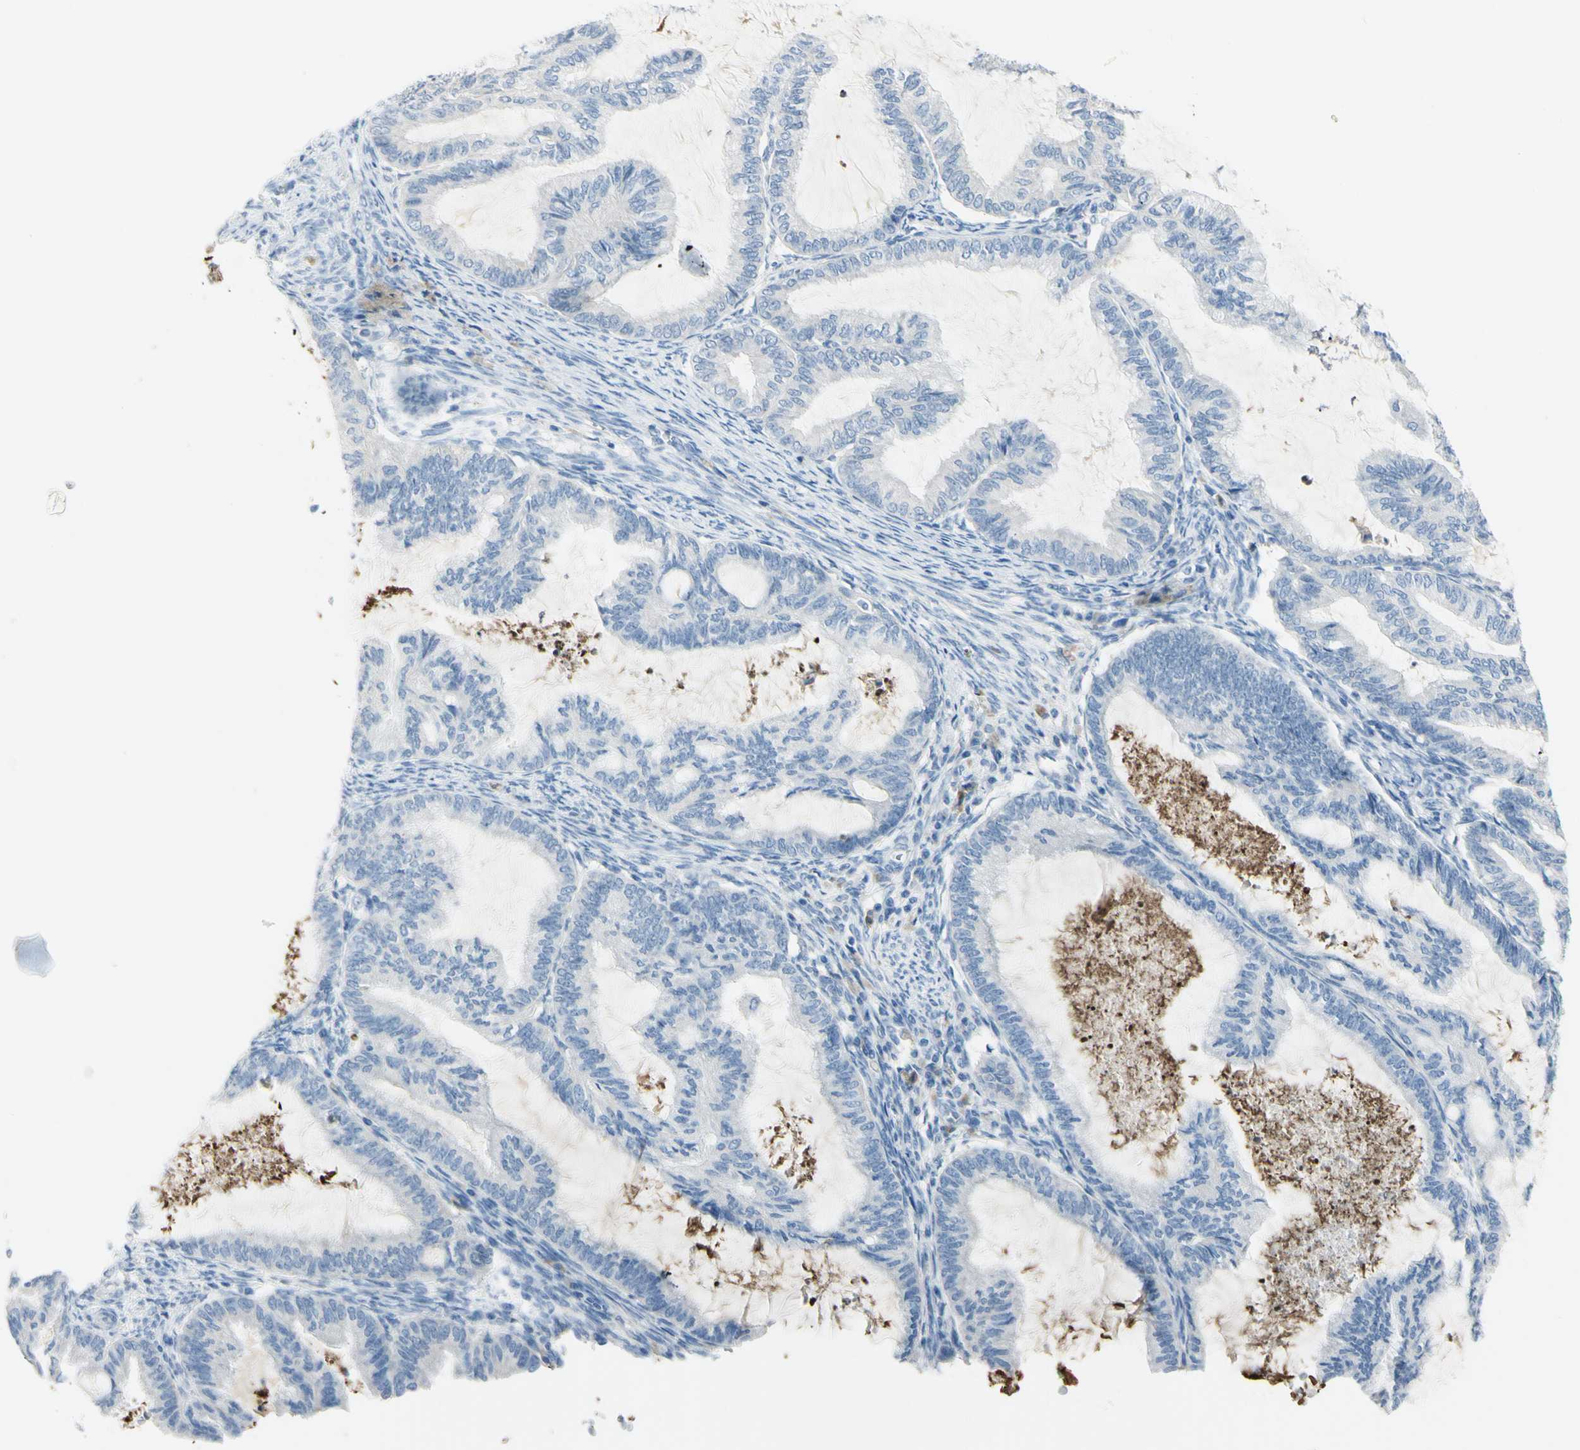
{"staining": {"intensity": "negative", "quantity": "none", "location": "none"}, "tissue": "cervical cancer", "cell_type": "Tumor cells", "image_type": "cancer", "snomed": [{"axis": "morphology", "description": "Normal tissue, NOS"}, {"axis": "morphology", "description": "Adenocarcinoma, NOS"}, {"axis": "topography", "description": "Cervix"}, {"axis": "topography", "description": "Endometrium"}], "caption": "Cervical cancer was stained to show a protein in brown. There is no significant expression in tumor cells. Brightfield microscopy of immunohistochemistry stained with DAB (brown) and hematoxylin (blue), captured at high magnification.", "gene": "ZNF557", "patient": {"sex": "female", "age": 86}}